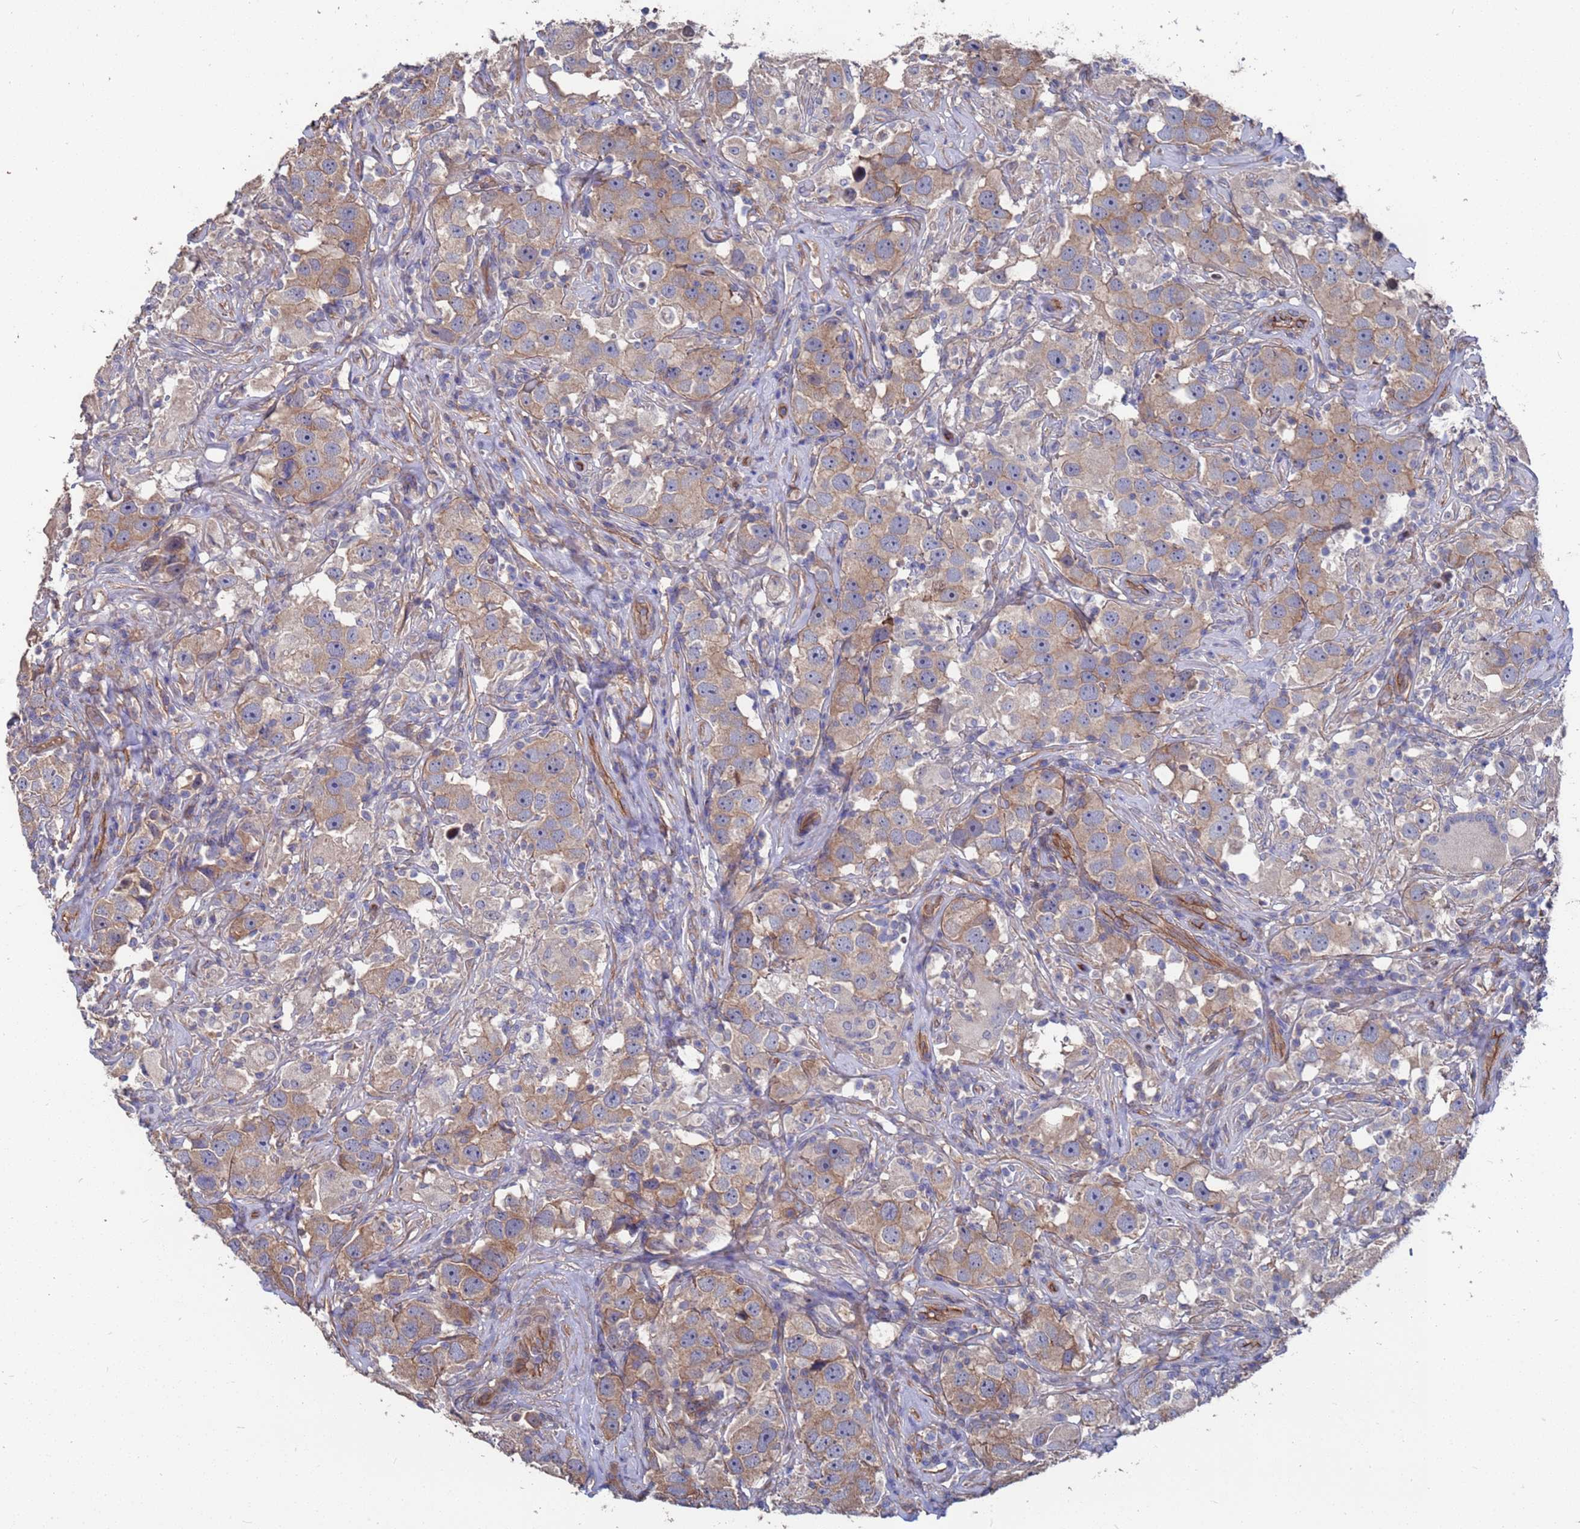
{"staining": {"intensity": "weak", "quantity": "25%-75%", "location": "cytoplasmic/membranous"}, "tissue": "testis cancer", "cell_type": "Tumor cells", "image_type": "cancer", "snomed": [{"axis": "morphology", "description": "Seminoma, NOS"}, {"axis": "topography", "description": "Testis"}], "caption": "Protein expression analysis of seminoma (testis) demonstrates weak cytoplasmic/membranous expression in about 25%-75% of tumor cells. The staining is performed using DAB brown chromogen to label protein expression. The nuclei are counter-stained blue using hematoxylin.", "gene": "NDUFAF6", "patient": {"sex": "male", "age": 49}}